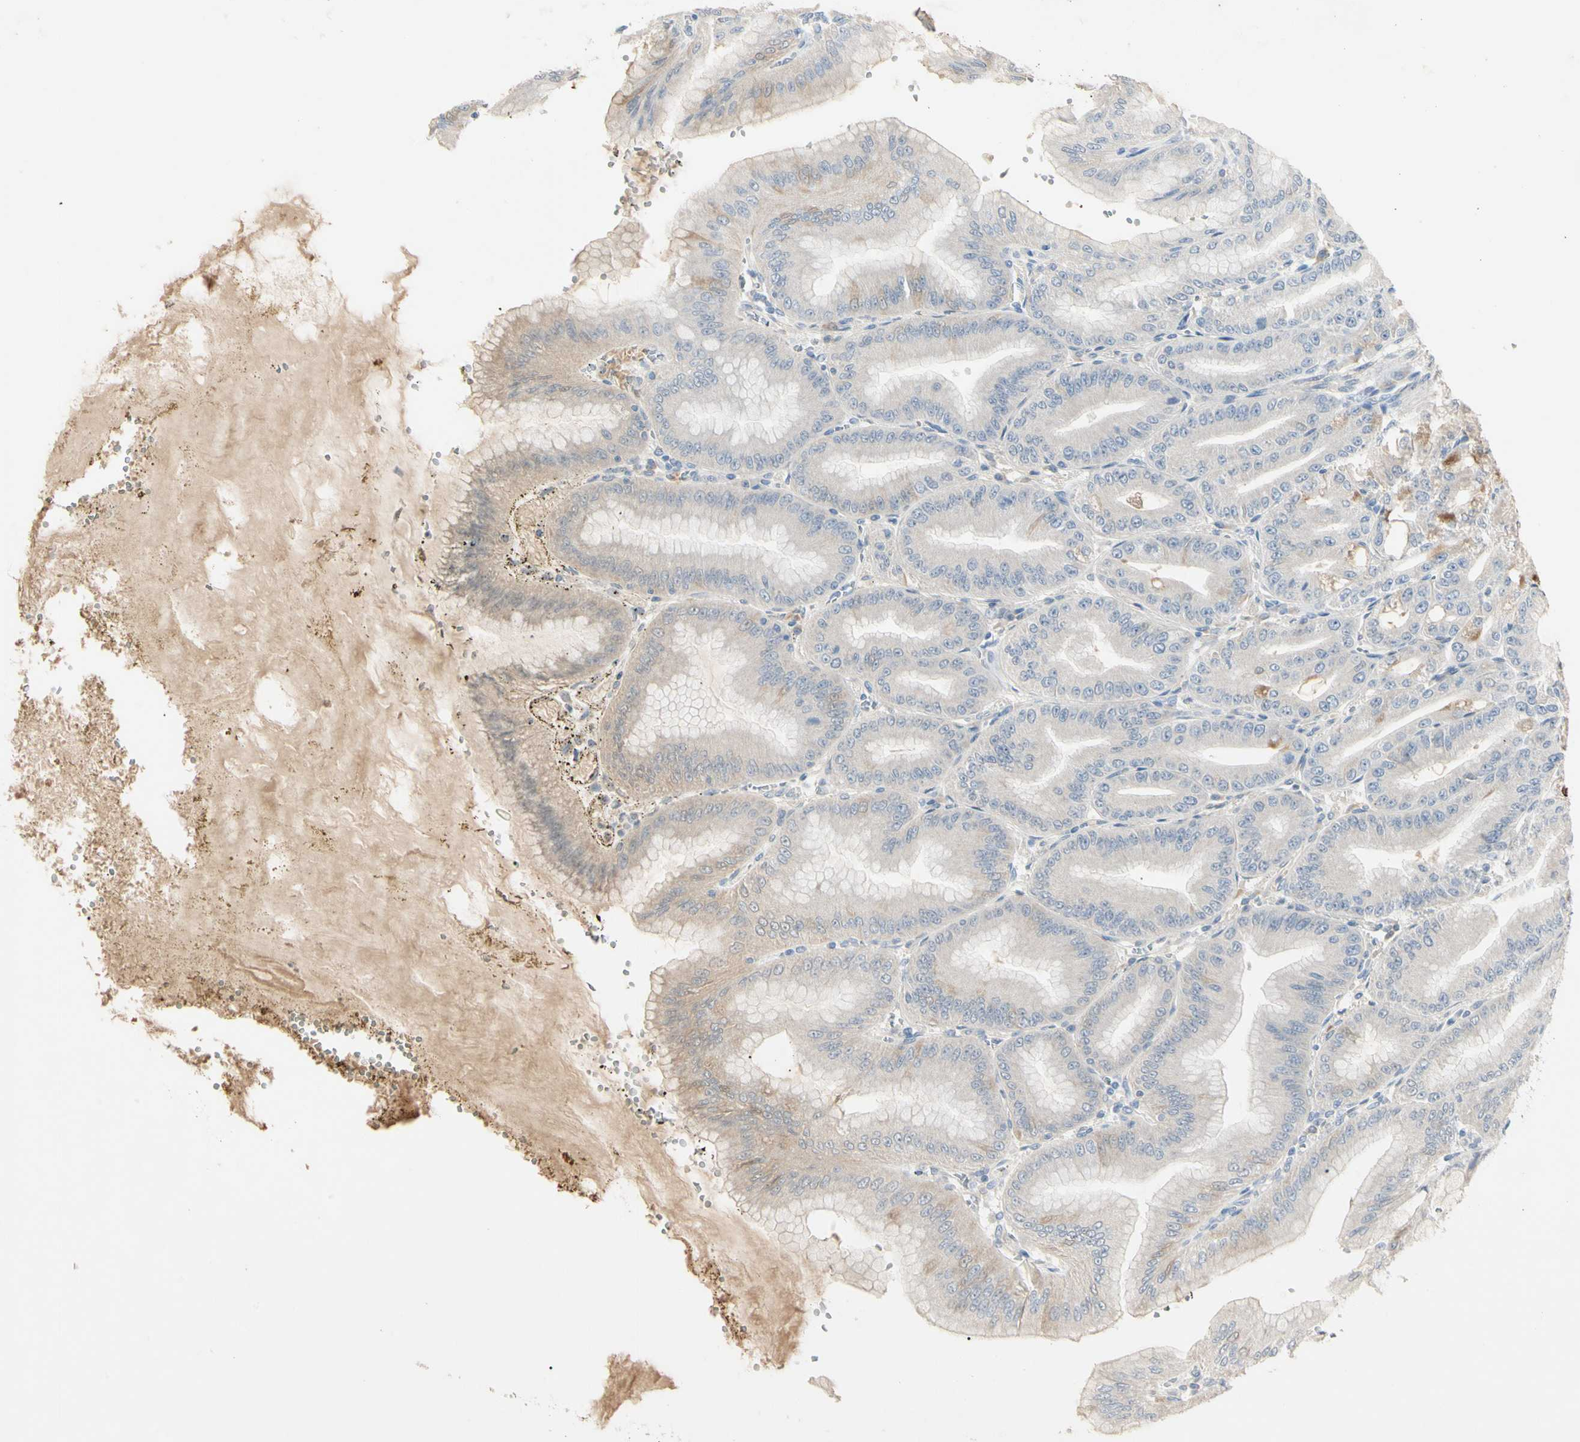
{"staining": {"intensity": "strong", "quantity": "<25%", "location": "cytoplasmic/membranous"}, "tissue": "stomach", "cell_type": "Glandular cells", "image_type": "normal", "snomed": [{"axis": "morphology", "description": "Normal tissue, NOS"}, {"axis": "topography", "description": "Stomach, lower"}], "caption": "Glandular cells display medium levels of strong cytoplasmic/membranous staining in about <25% of cells in unremarkable stomach.", "gene": "PRSS21", "patient": {"sex": "male", "age": 71}}